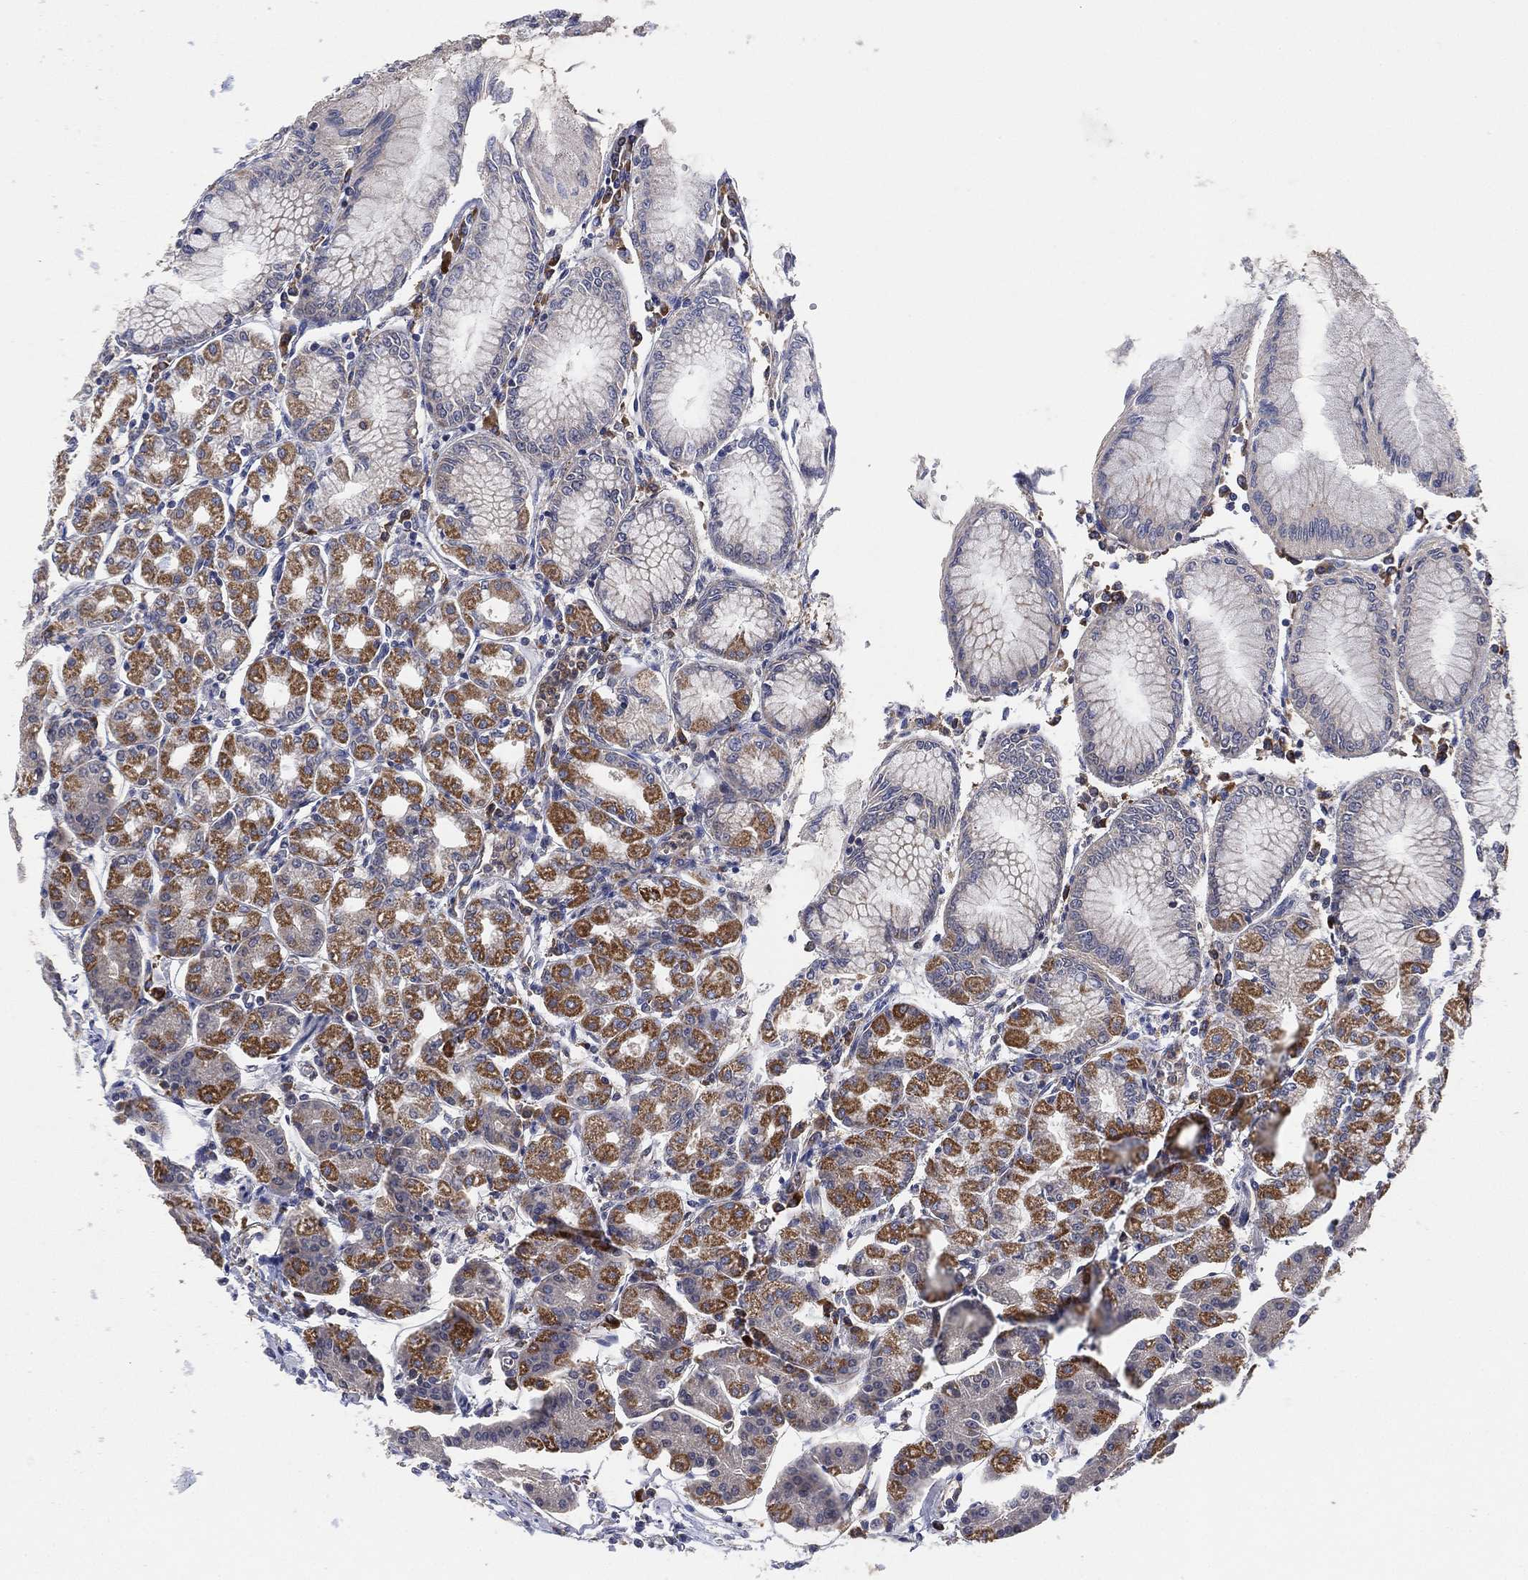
{"staining": {"intensity": "strong", "quantity": "<25%", "location": "cytoplasmic/membranous"}, "tissue": "stomach", "cell_type": "Glandular cells", "image_type": "normal", "snomed": [{"axis": "morphology", "description": "Normal tissue, NOS"}, {"axis": "topography", "description": "Skeletal muscle"}, {"axis": "topography", "description": "Stomach"}], "caption": "Stomach stained with a brown dye shows strong cytoplasmic/membranous positive positivity in about <25% of glandular cells.", "gene": "FES", "patient": {"sex": "female", "age": 57}}